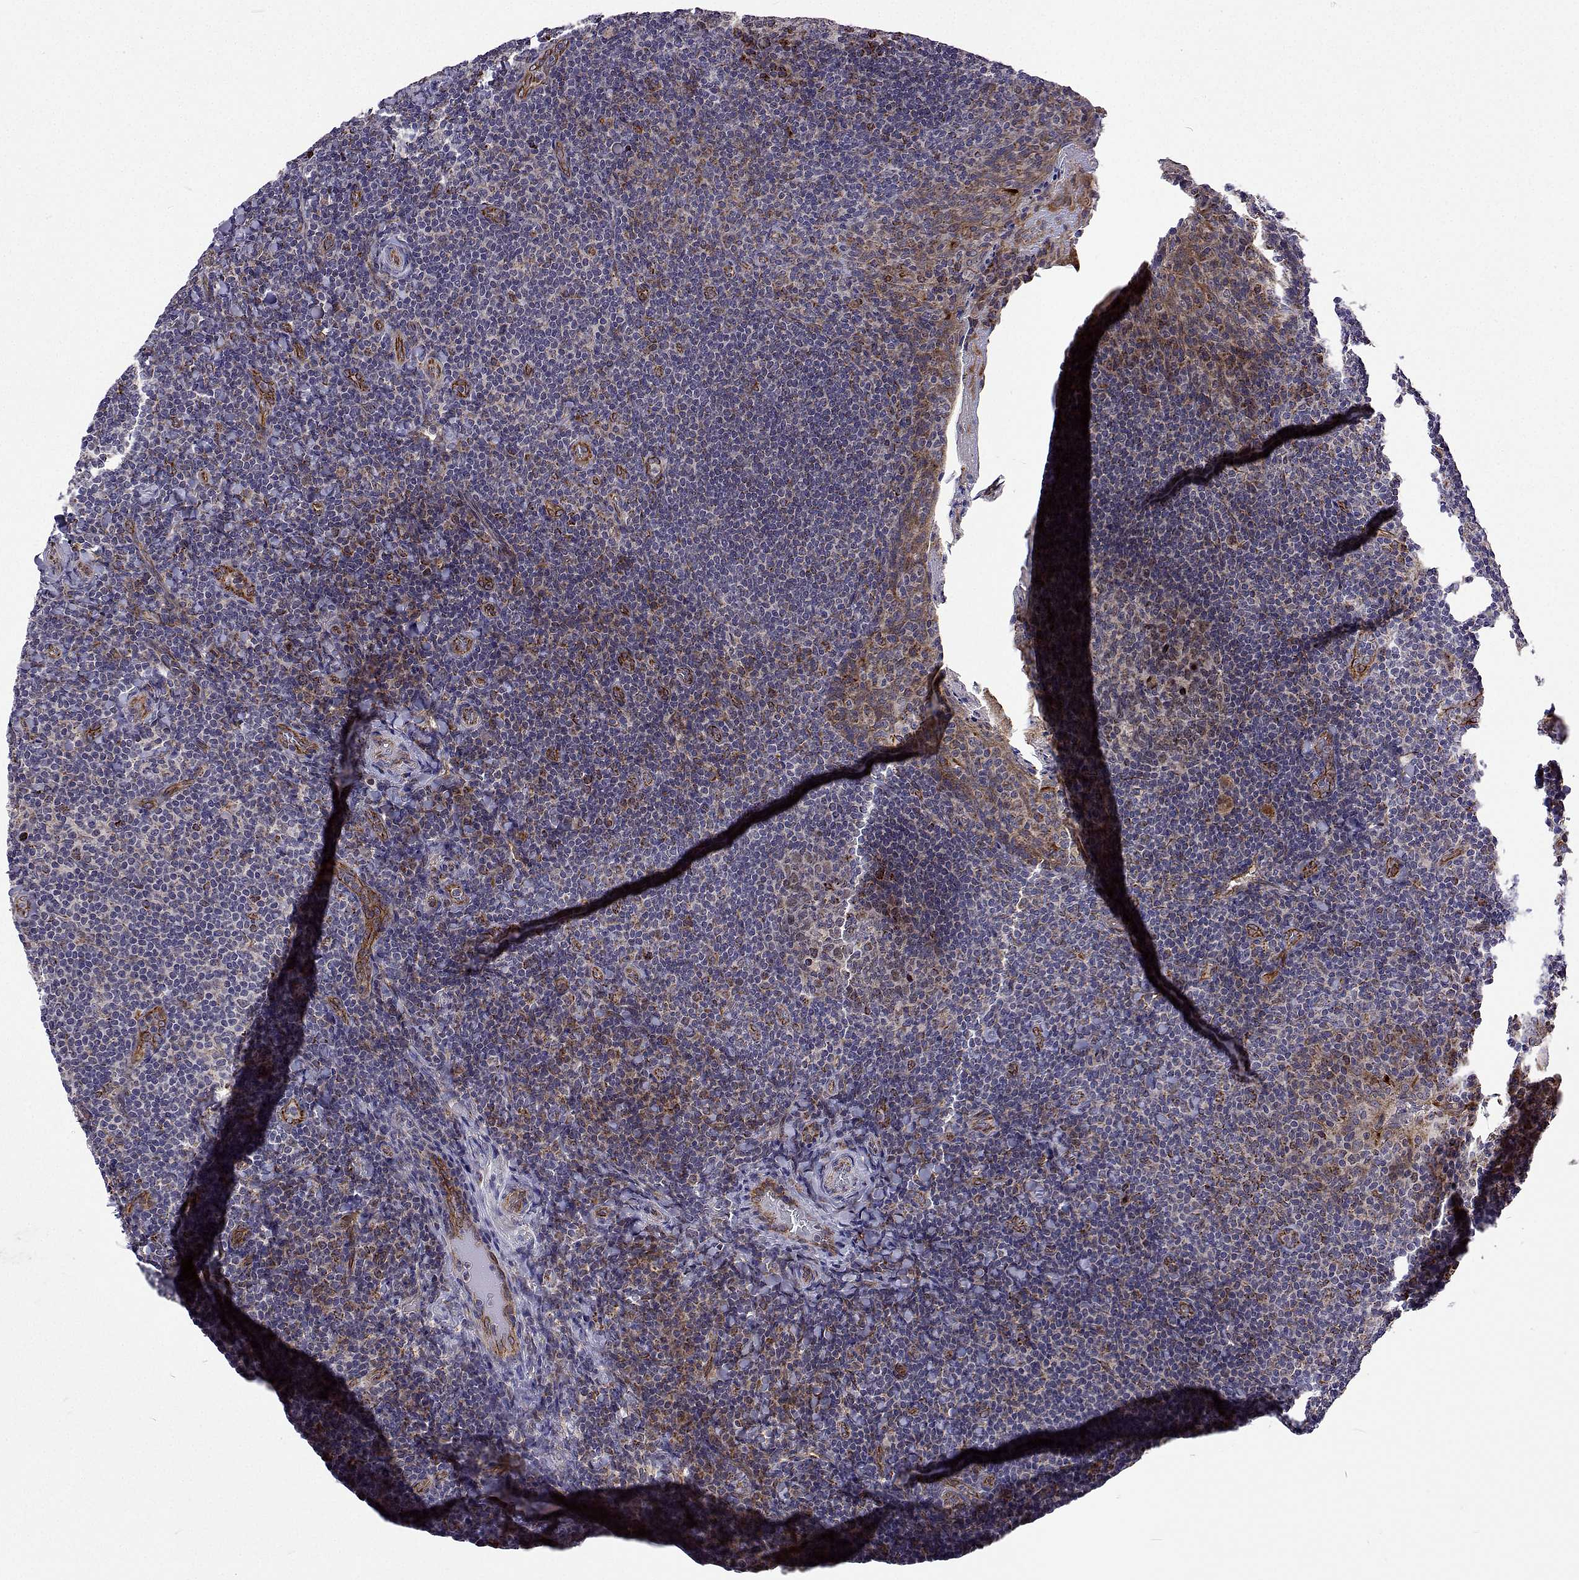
{"staining": {"intensity": "moderate", "quantity": "<25%", "location": "cytoplasmic/membranous,nuclear"}, "tissue": "tonsil", "cell_type": "Germinal center cells", "image_type": "normal", "snomed": [{"axis": "morphology", "description": "Normal tissue, NOS"}, {"axis": "topography", "description": "Tonsil"}], "caption": "Tonsil stained with a protein marker demonstrates moderate staining in germinal center cells.", "gene": "DHTKD1", "patient": {"sex": "male", "age": 17}}